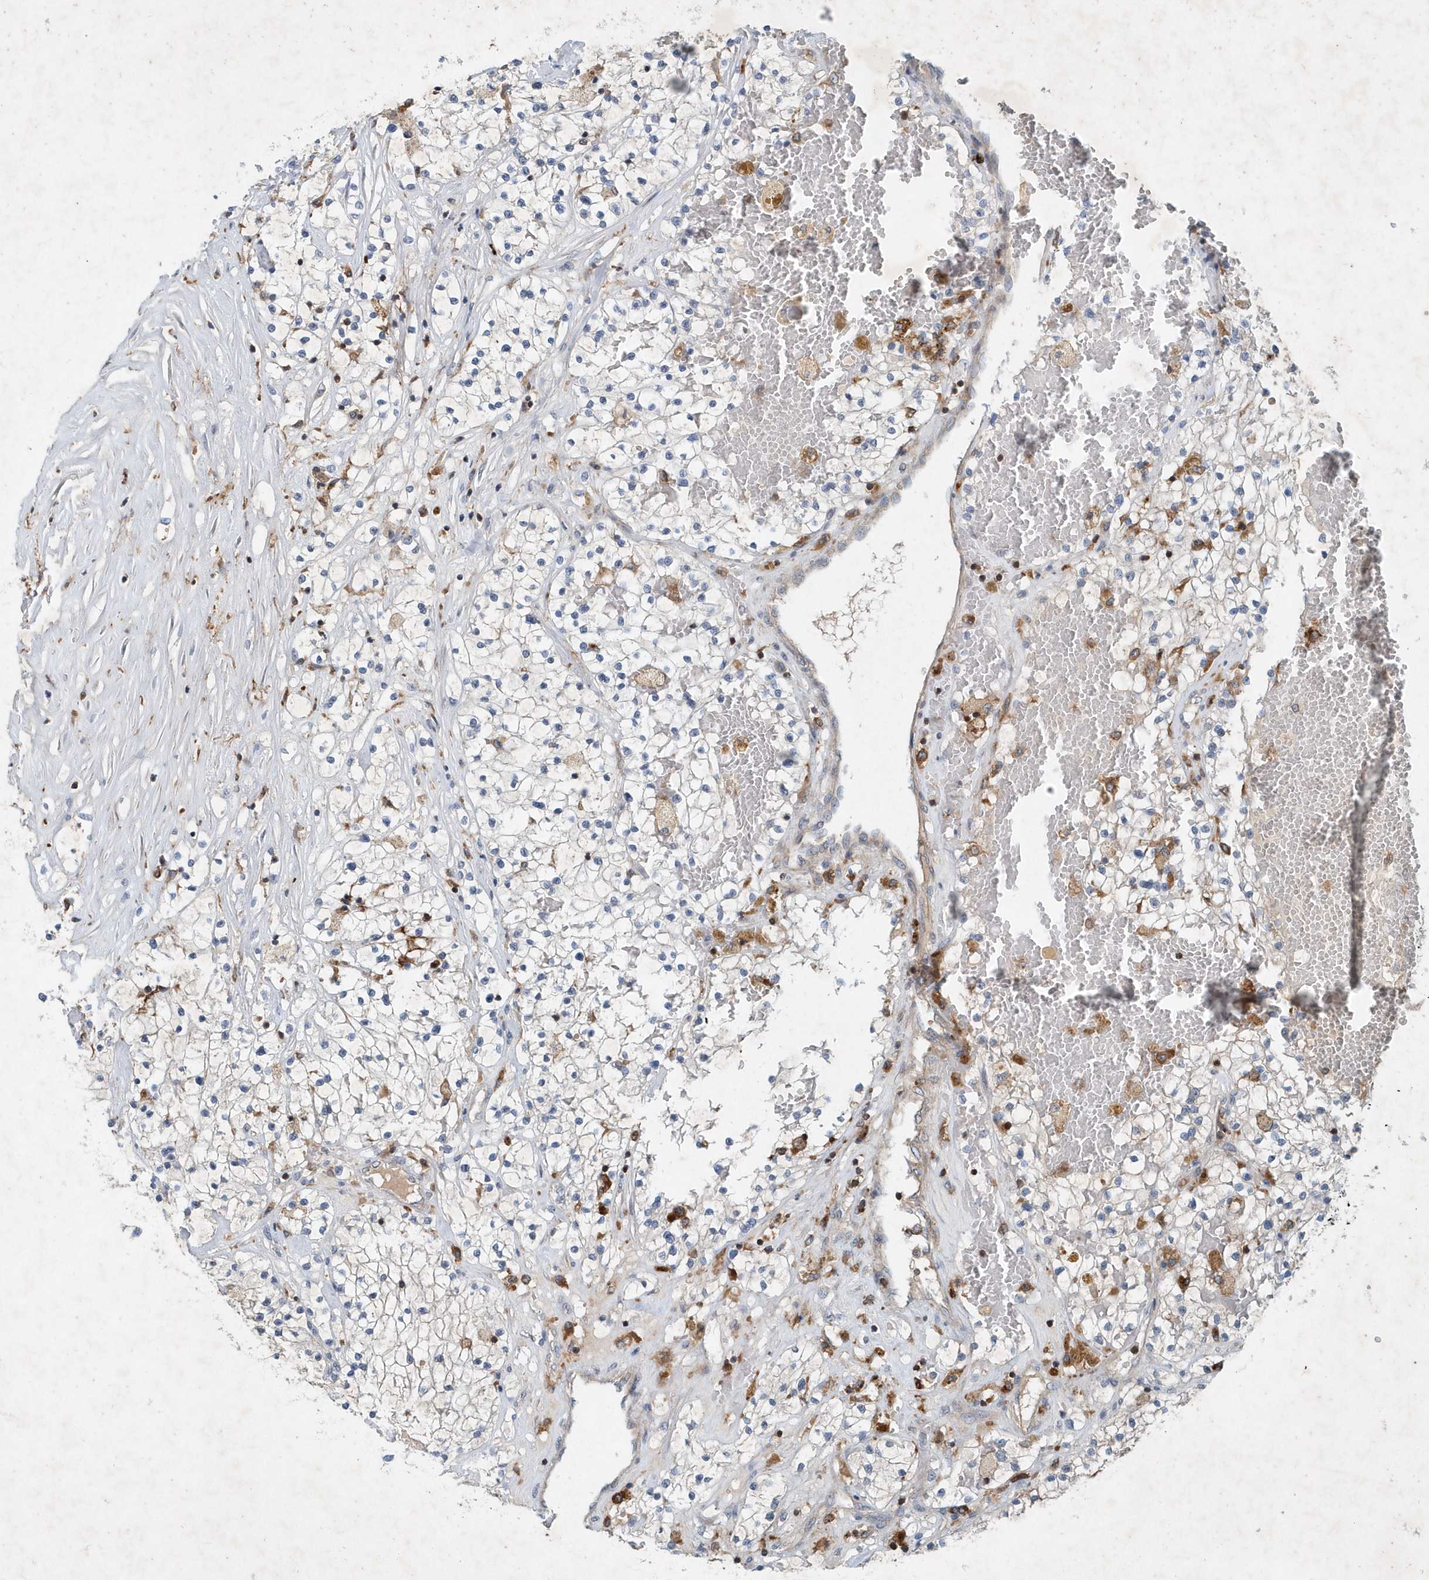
{"staining": {"intensity": "negative", "quantity": "none", "location": "none"}, "tissue": "renal cancer", "cell_type": "Tumor cells", "image_type": "cancer", "snomed": [{"axis": "morphology", "description": "Normal tissue, NOS"}, {"axis": "morphology", "description": "Adenocarcinoma, NOS"}, {"axis": "topography", "description": "Kidney"}], "caption": "DAB immunohistochemical staining of human adenocarcinoma (renal) displays no significant staining in tumor cells.", "gene": "P2RY10", "patient": {"sex": "male", "age": 68}}